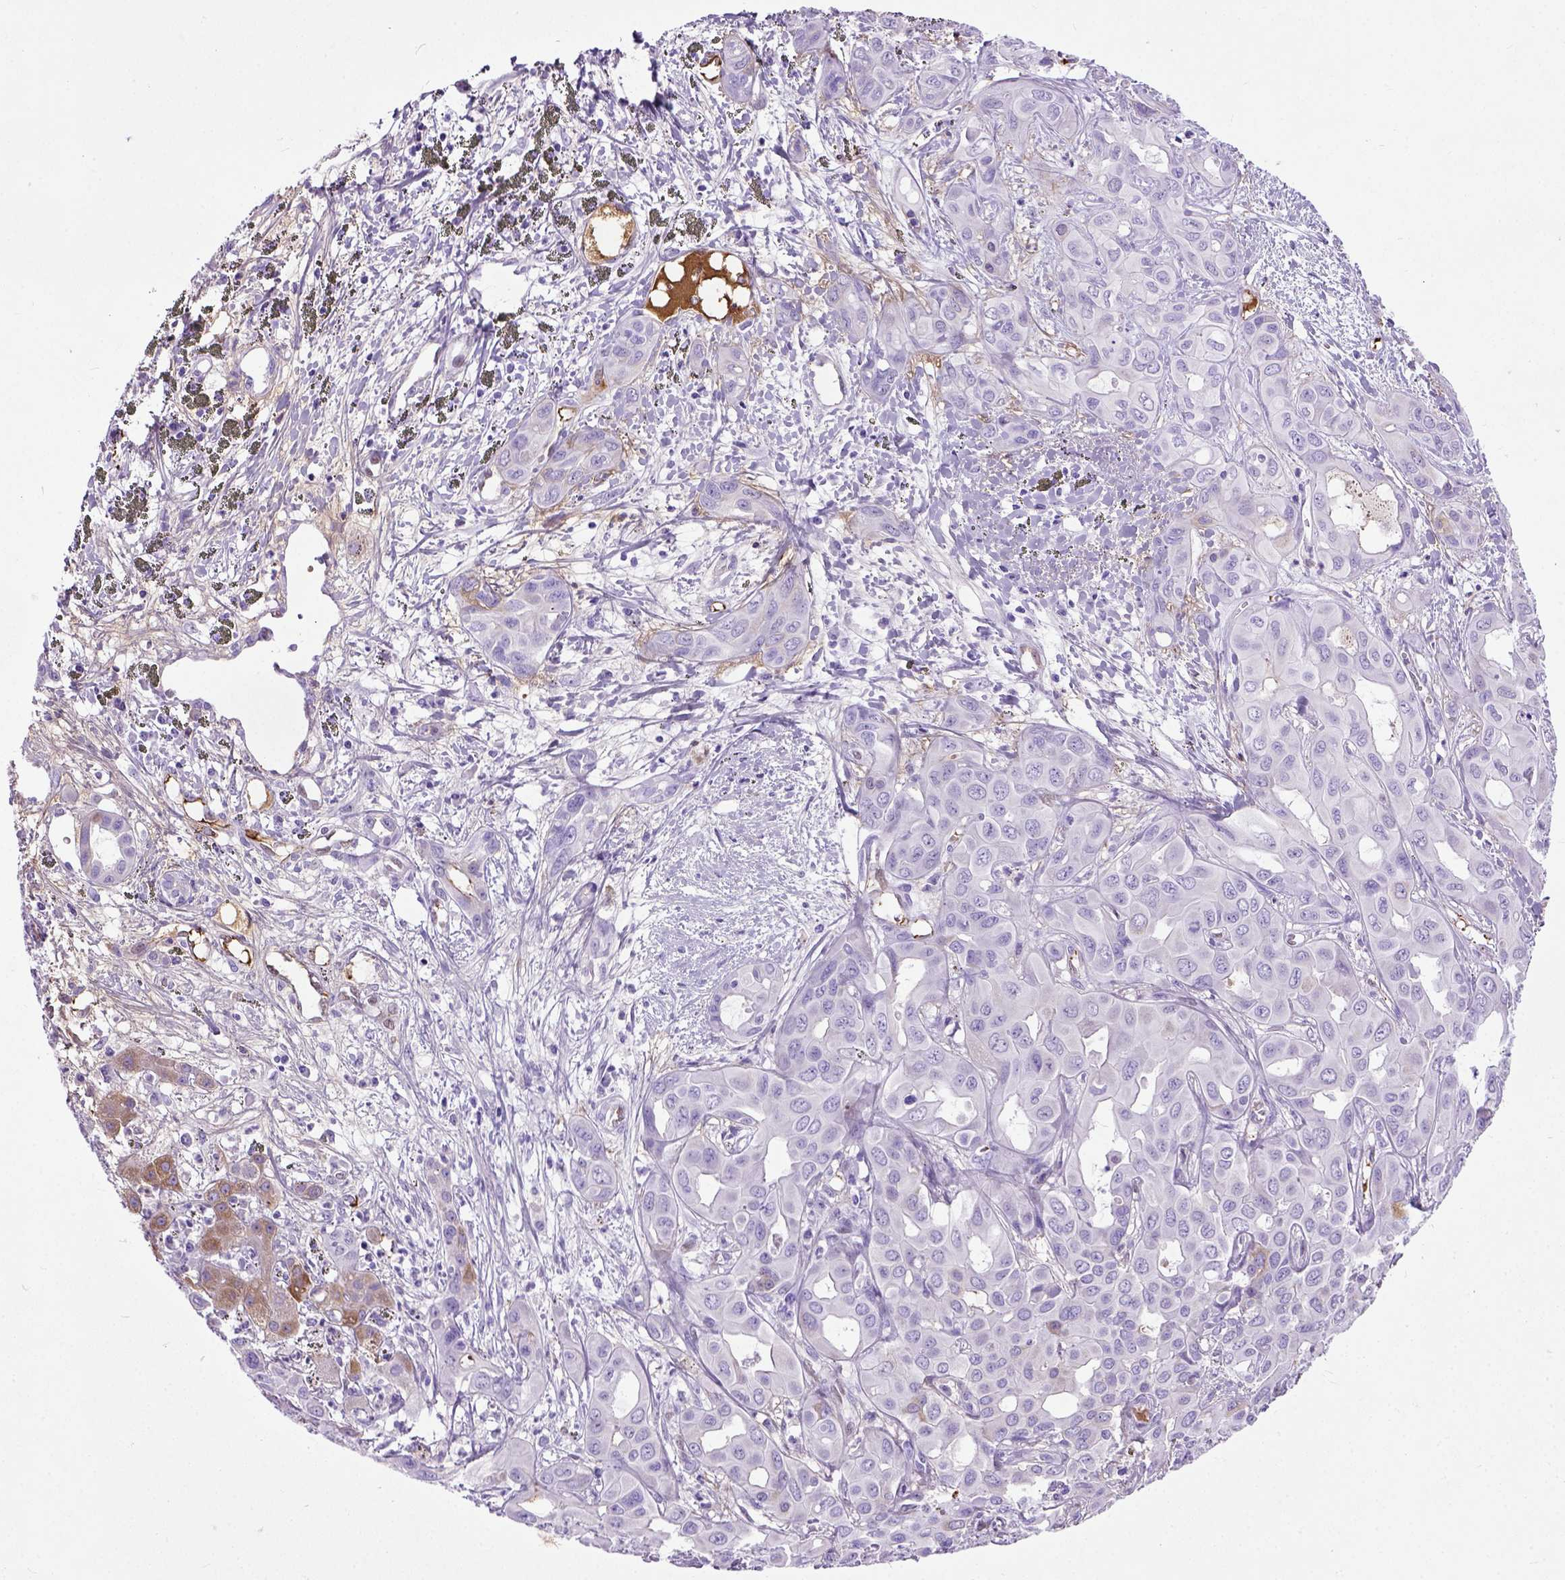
{"staining": {"intensity": "weak", "quantity": "<25%", "location": "cytoplasmic/membranous"}, "tissue": "liver cancer", "cell_type": "Tumor cells", "image_type": "cancer", "snomed": [{"axis": "morphology", "description": "Cholangiocarcinoma"}, {"axis": "topography", "description": "Liver"}], "caption": "Immunohistochemistry of human liver cancer demonstrates no staining in tumor cells.", "gene": "ADAMTS8", "patient": {"sex": "female", "age": 60}}